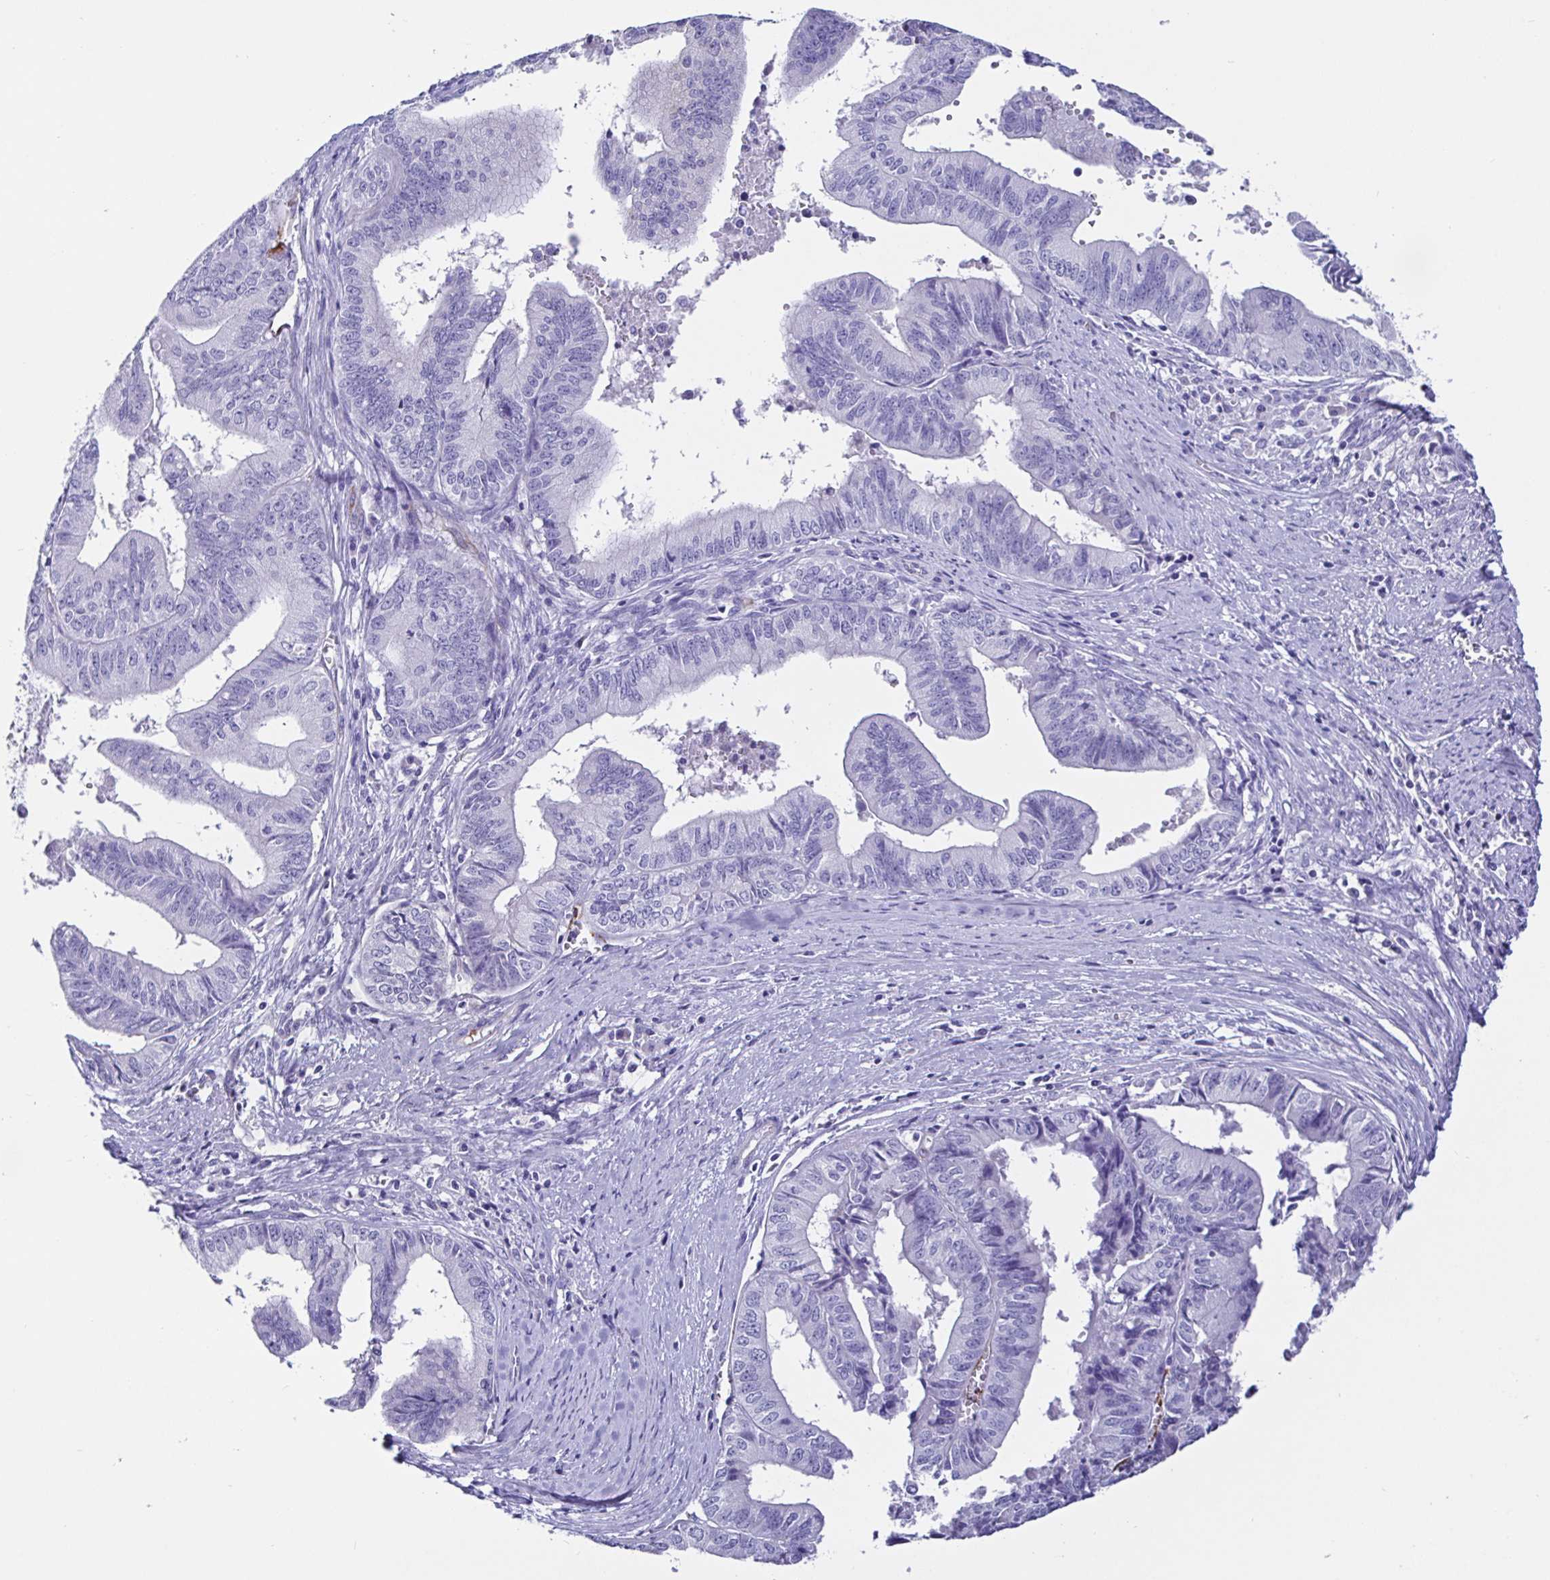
{"staining": {"intensity": "negative", "quantity": "none", "location": "none"}, "tissue": "endometrial cancer", "cell_type": "Tumor cells", "image_type": "cancer", "snomed": [{"axis": "morphology", "description": "Adenocarcinoma, NOS"}, {"axis": "topography", "description": "Endometrium"}], "caption": "This is an immunohistochemistry (IHC) micrograph of endometrial cancer. There is no positivity in tumor cells.", "gene": "MAOA", "patient": {"sex": "female", "age": 65}}